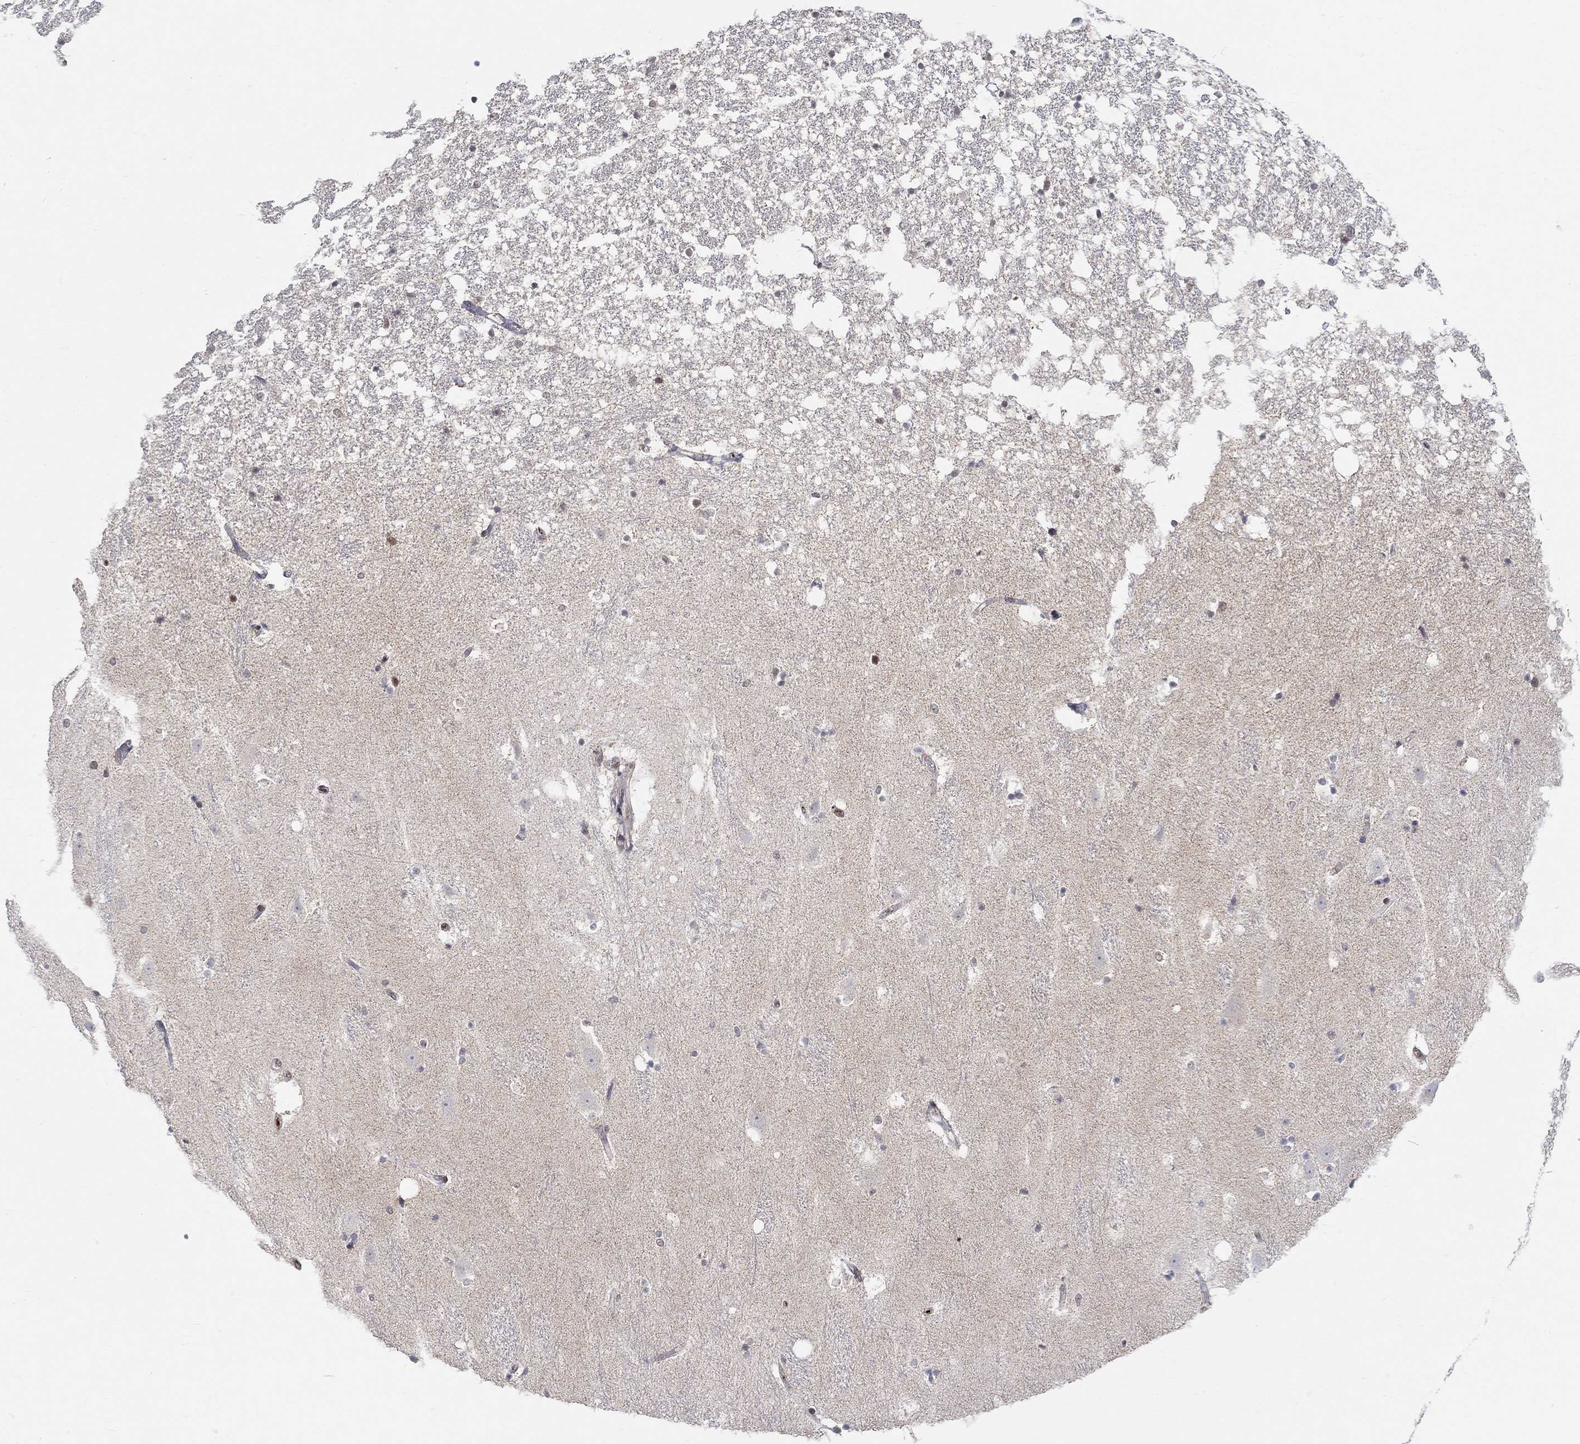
{"staining": {"intensity": "negative", "quantity": "none", "location": "none"}, "tissue": "hippocampus", "cell_type": "Glial cells", "image_type": "normal", "snomed": [{"axis": "morphology", "description": "Normal tissue, NOS"}, {"axis": "topography", "description": "Hippocampus"}], "caption": "A photomicrograph of hippocampus stained for a protein displays no brown staining in glial cells.", "gene": "KLF12", "patient": {"sex": "male", "age": 49}}